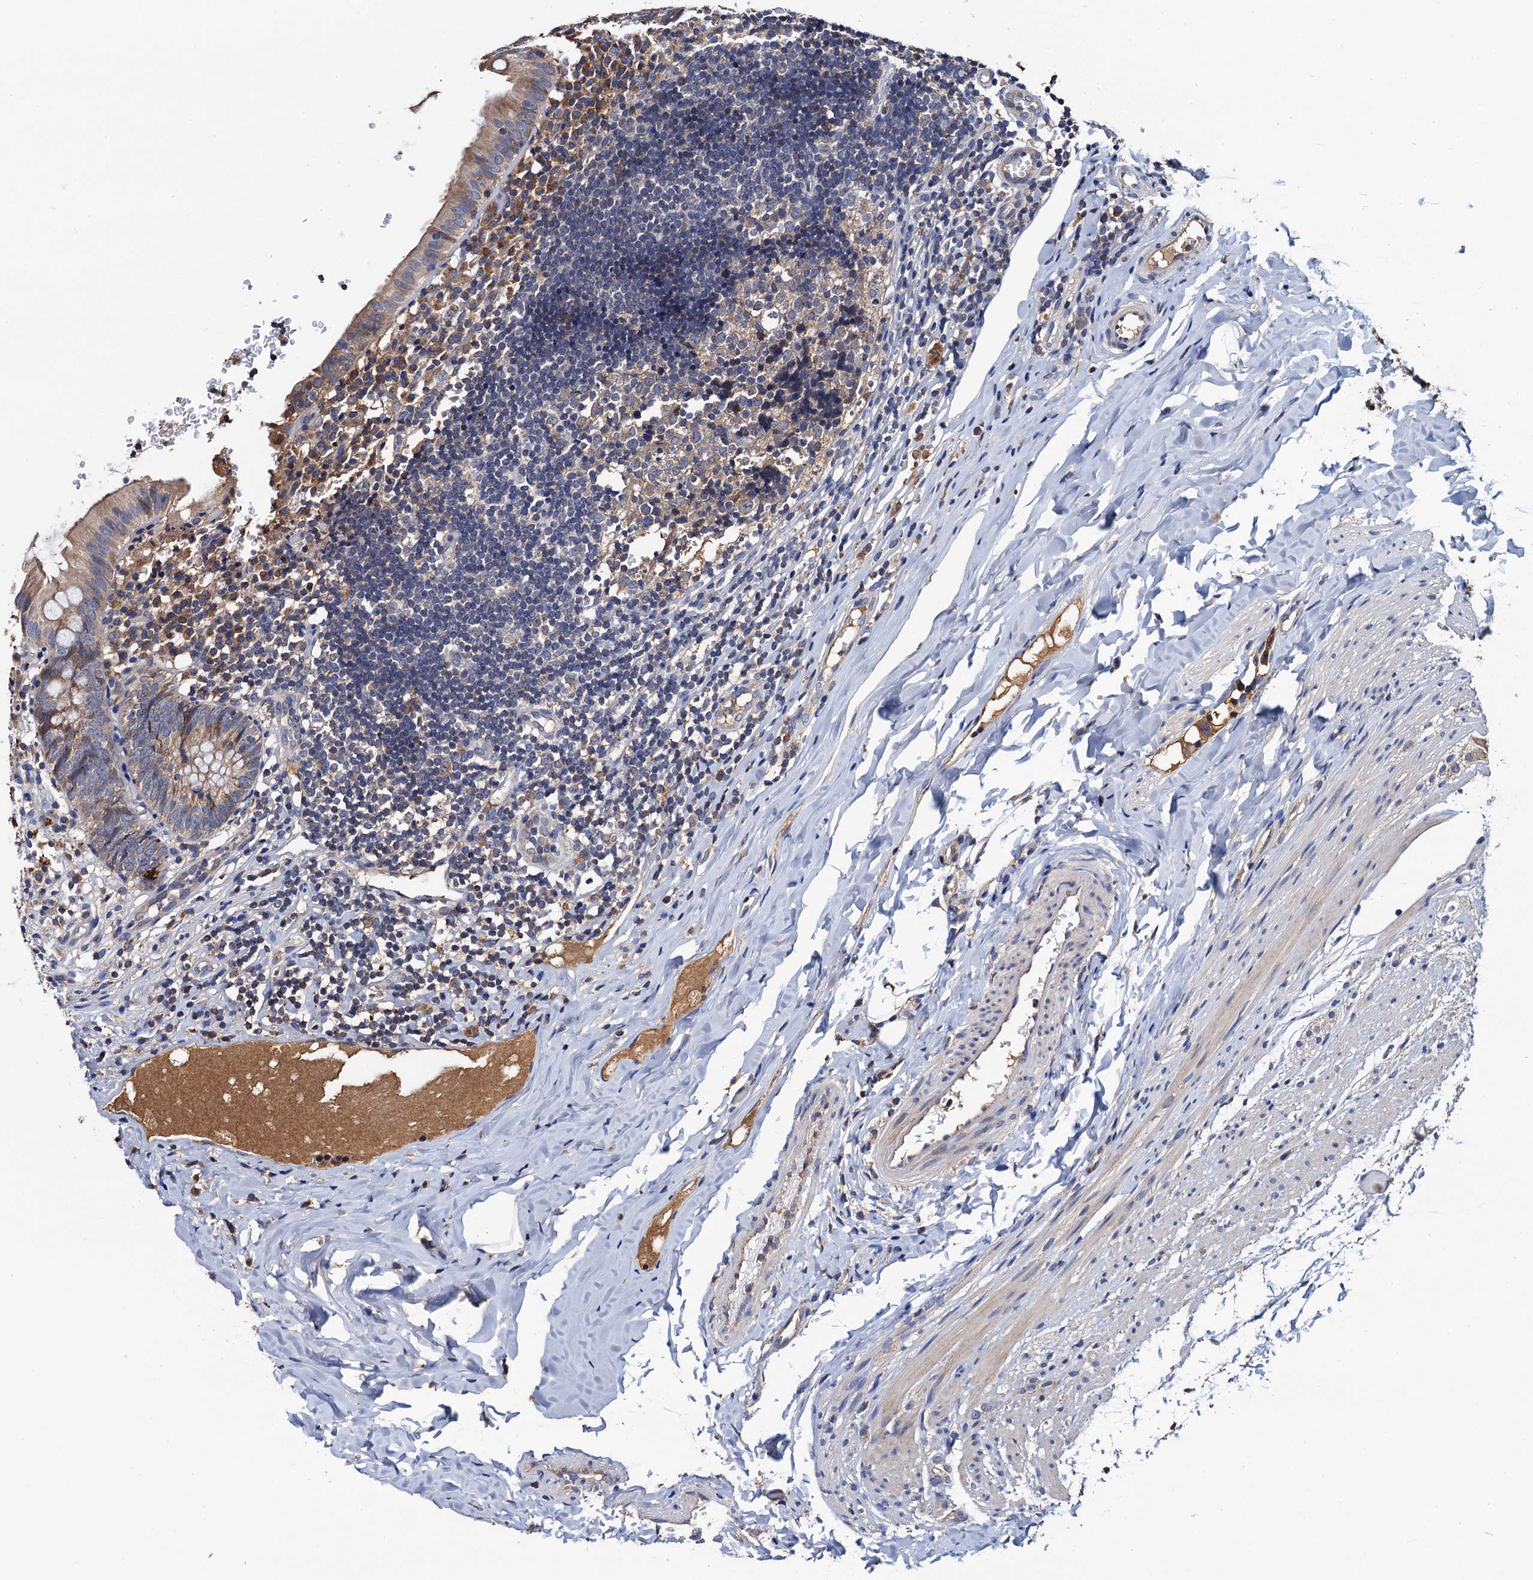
{"staining": {"intensity": "moderate", "quantity": "25%-75%", "location": "cytoplasmic/membranous"}, "tissue": "appendix", "cell_type": "Glandular cells", "image_type": "normal", "snomed": [{"axis": "morphology", "description": "Normal tissue, NOS"}, {"axis": "topography", "description": "Appendix"}], "caption": "Appendix stained for a protein displays moderate cytoplasmic/membranous positivity in glandular cells.", "gene": "RGS11", "patient": {"sex": "male", "age": 8}}